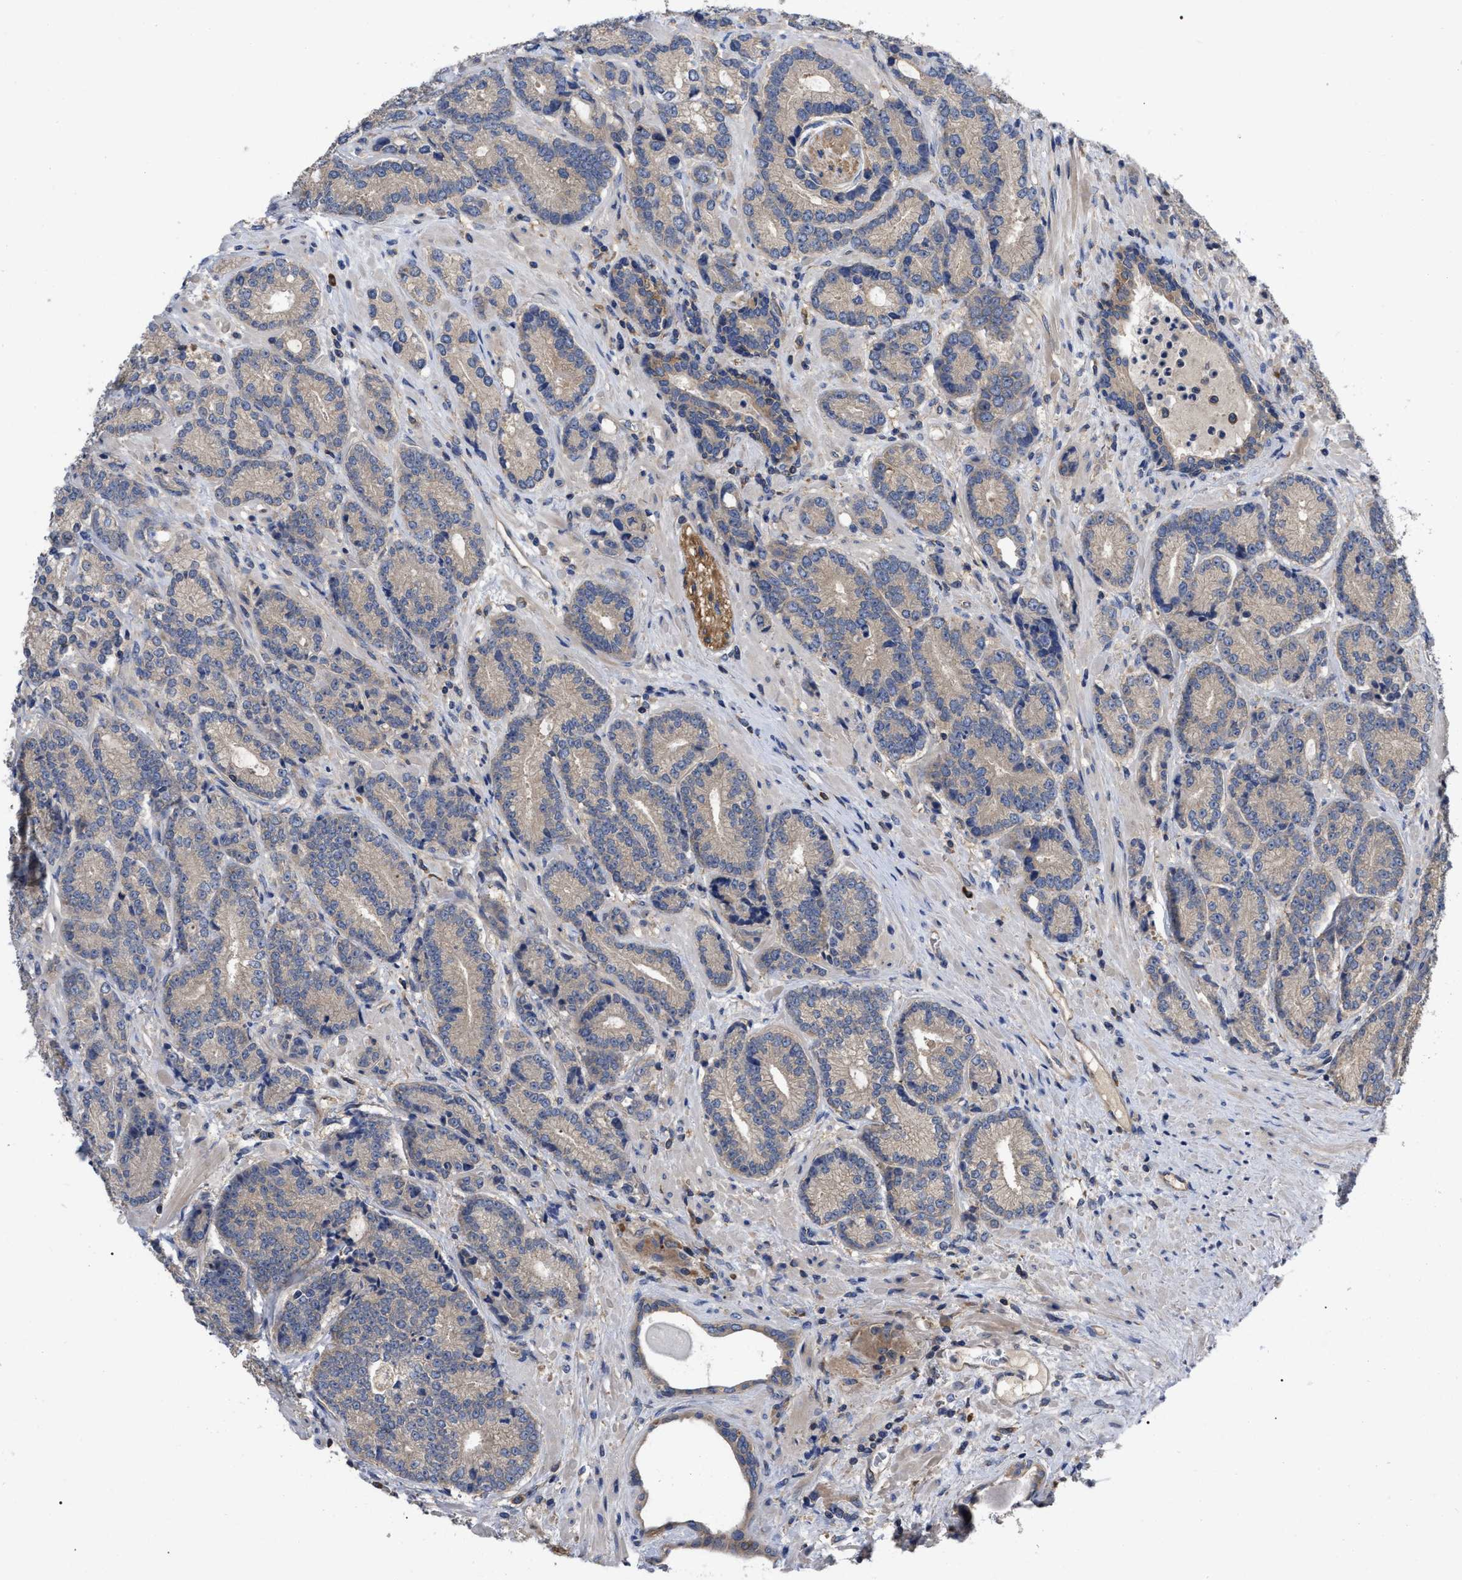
{"staining": {"intensity": "negative", "quantity": "none", "location": "none"}, "tissue": "prostate cancer", "cell_type": "Tumor cells", "image_type": "cancer", "snomed": [{"axis": "morphology", "description": "Adenocarcinoma, High grade"}, {"axis": "topography", "description": "Prostate"}], "caption": "A histopathology image of prostate cancer stained for a protein exhibits no brown staining in tumor cells.", "gene": "RAP1GDS1", "patient": {"sex": "male", "age": 61}}